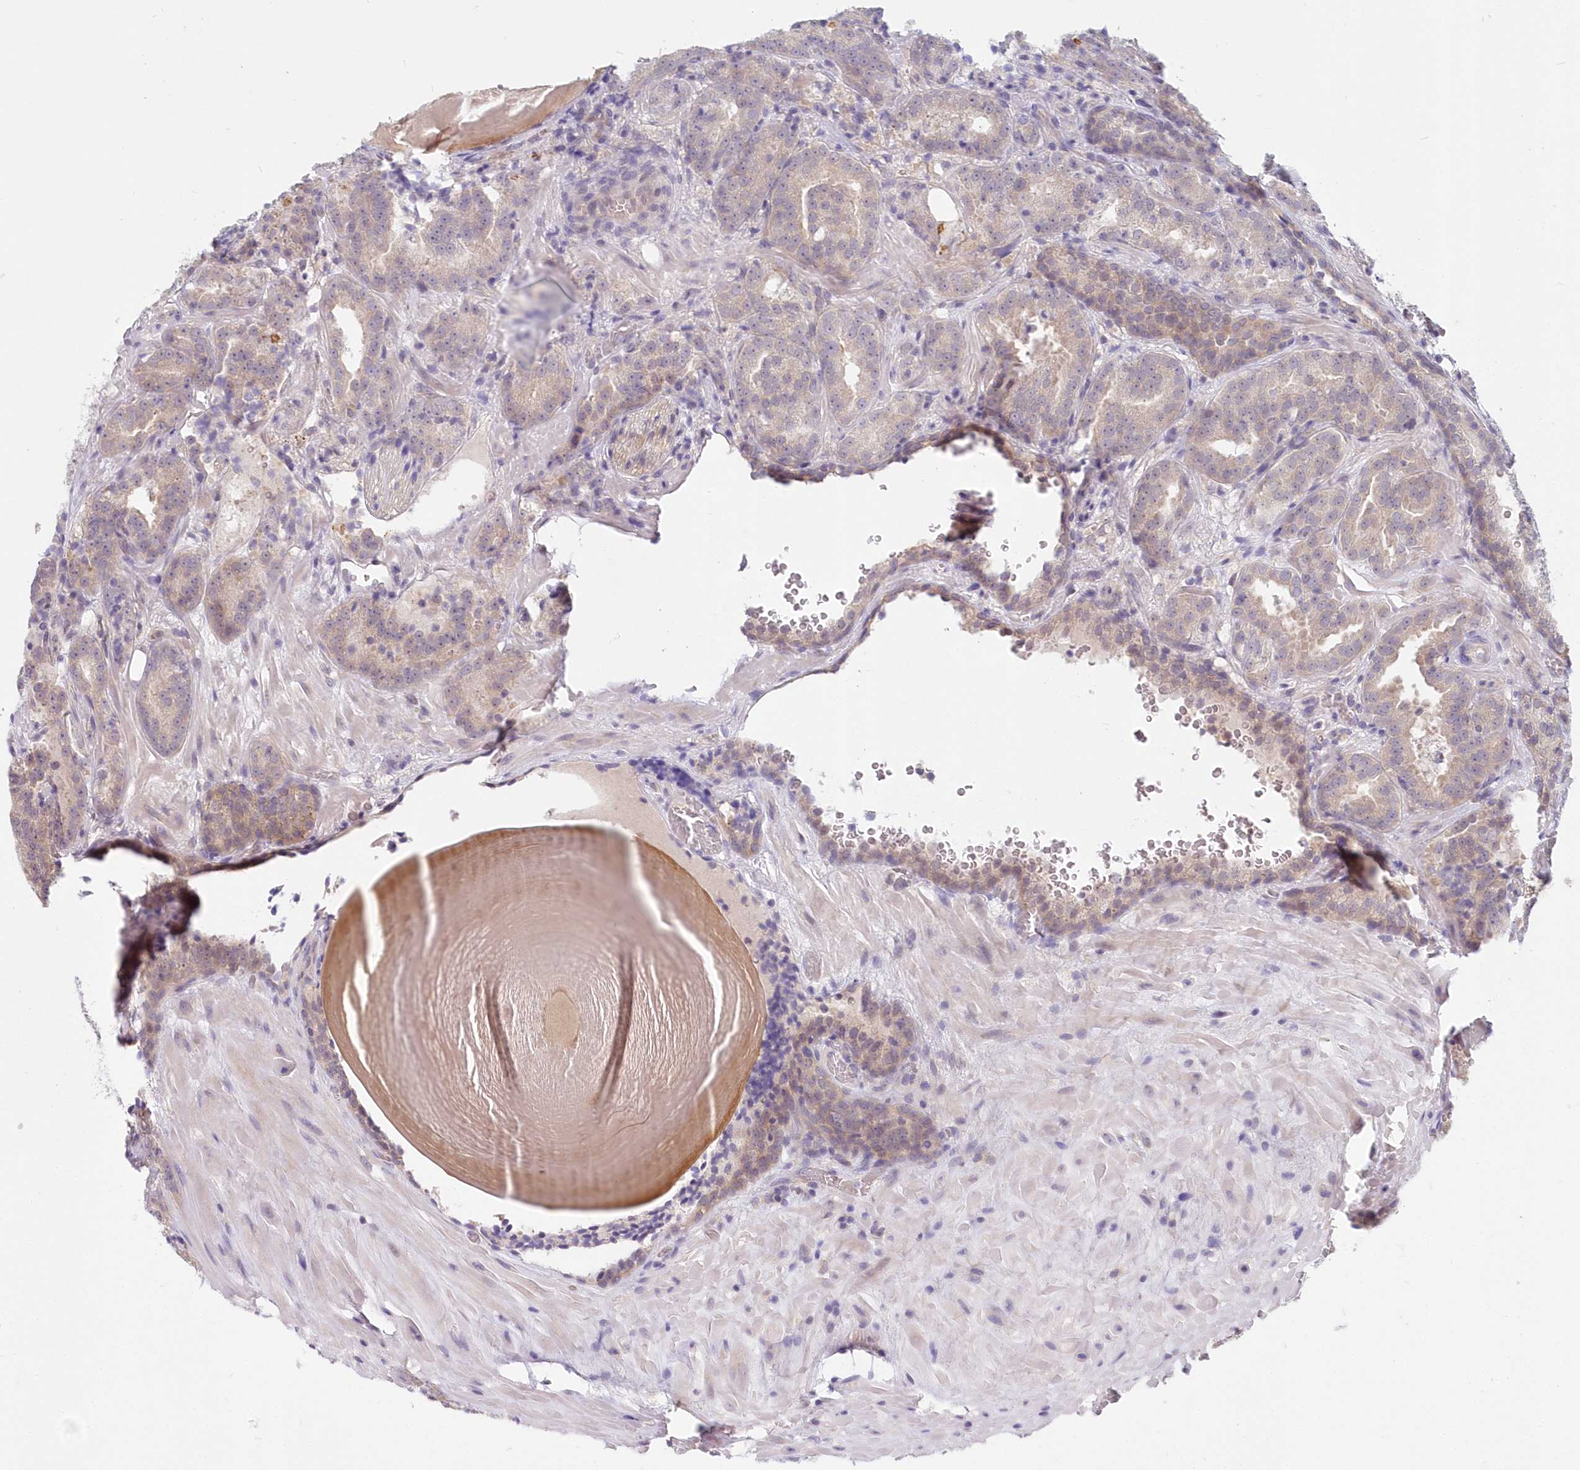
{"staining": {"intensity": "weak", "quantity": "<25%", "location": "cytoplasmic/membranous"}, "tissue": "prostate cancer", "cell_type": "Tumor cells", "image_type": "cancer", "snomed": [{"axis": "morphology", "description": "Adenocarcinoma, Low grade"}, {"axis": "topography", "description": "Prostate"}], "caption": "The IHC photomicrograph has no significant expression in tumor cells of prostate cancer tissue.", "gene": "KATNA1", "patient": {"sex": "male", "age": 69}}